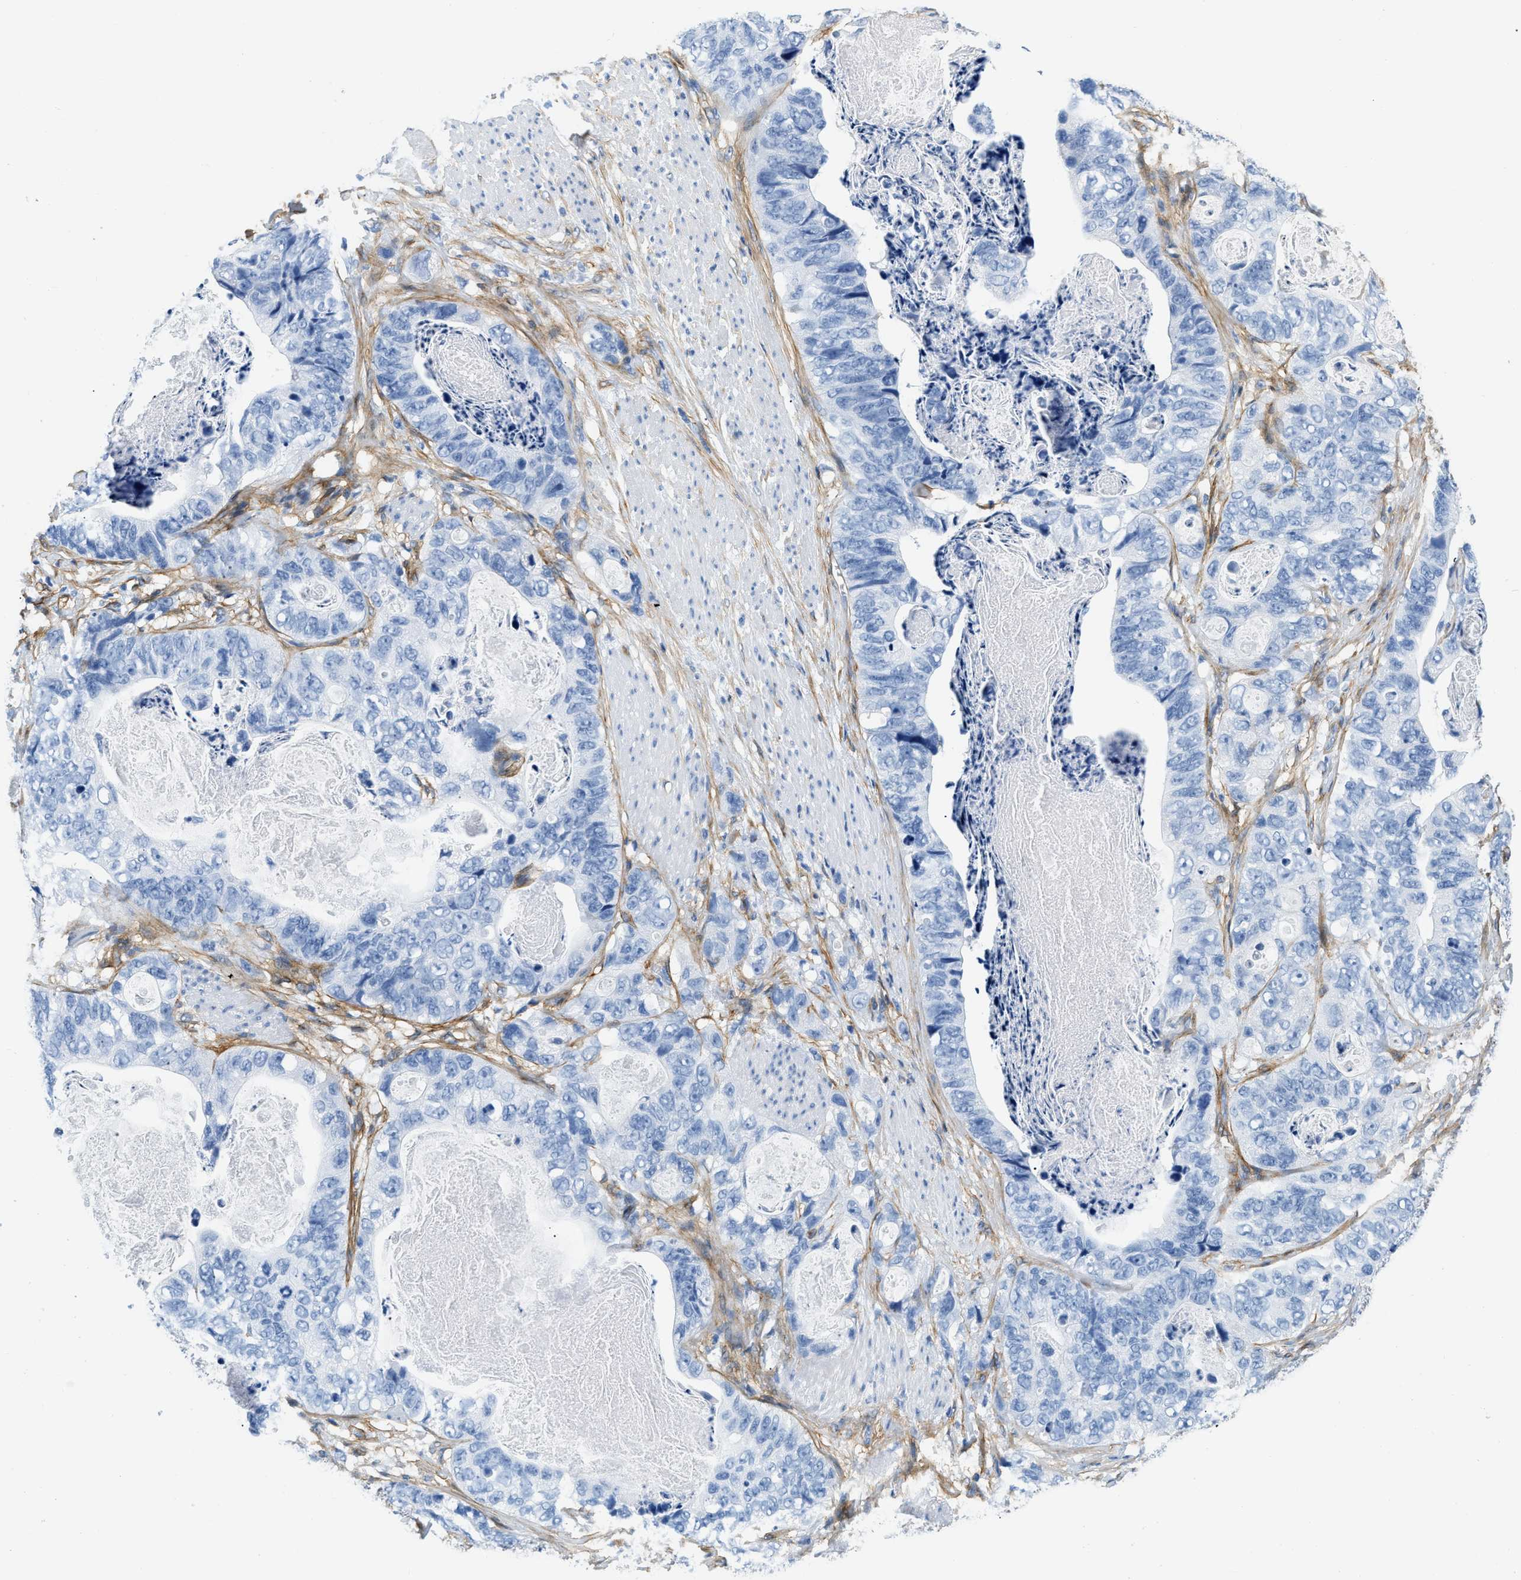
{"staining": {"intensity": "negative", "quantity": "none", "location": "none"}, "tissue": "stomach cancer", "cell_type": "Tumor cells", "image_type": "cancer", "snomed": [{"axis": "morphology", "description": "Adenocarcinoma, NOS"}, {"axis": "topography", "description": "Stomach"}], "caption": "Immunohistochemistry photomicrograph of human adenocarcinoma (stomach) stained for a protein (brown), which displays no expression in tumor cells.", "gene": "PDGFRB", "patient": {"sex": "female", "age": 89}}